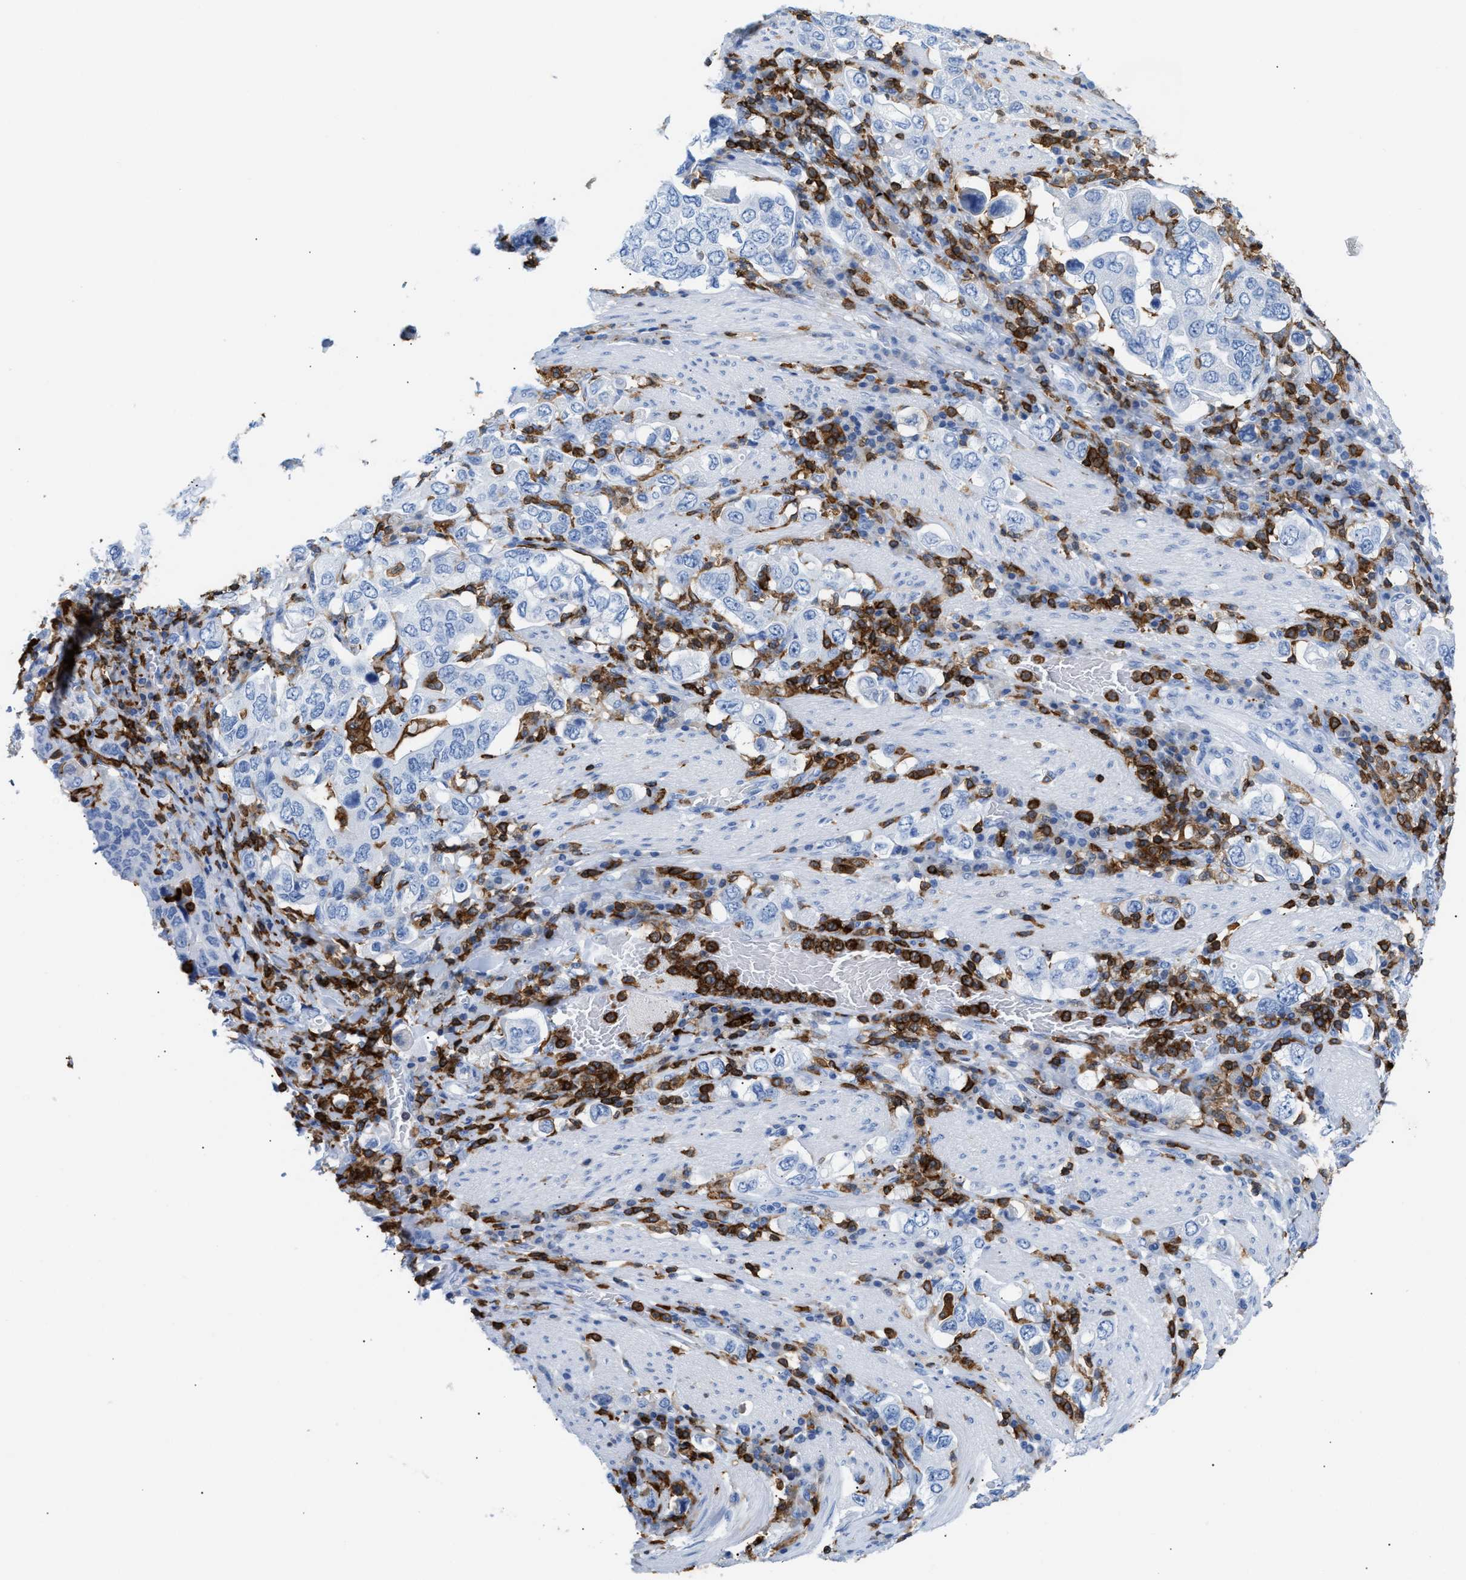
{"staining": {"intensity": "negative", "quantity": "none", "location": "none"}, "tissue": "stomach cancer", "cell_type": "Tumor cells", "image_type": "cancer", "snomed": [{"axis": "morphology", "description": "Adenocarcinoma, NOS"}, {"axis": "topography", "description": "Stomach, upper"}], "caption": "The photomicrograph shows no significant expression in tumor cells of stomach adenocarcinoma.", "gene": "LCP1", "patient": {"sex": "male", "age": 62}}